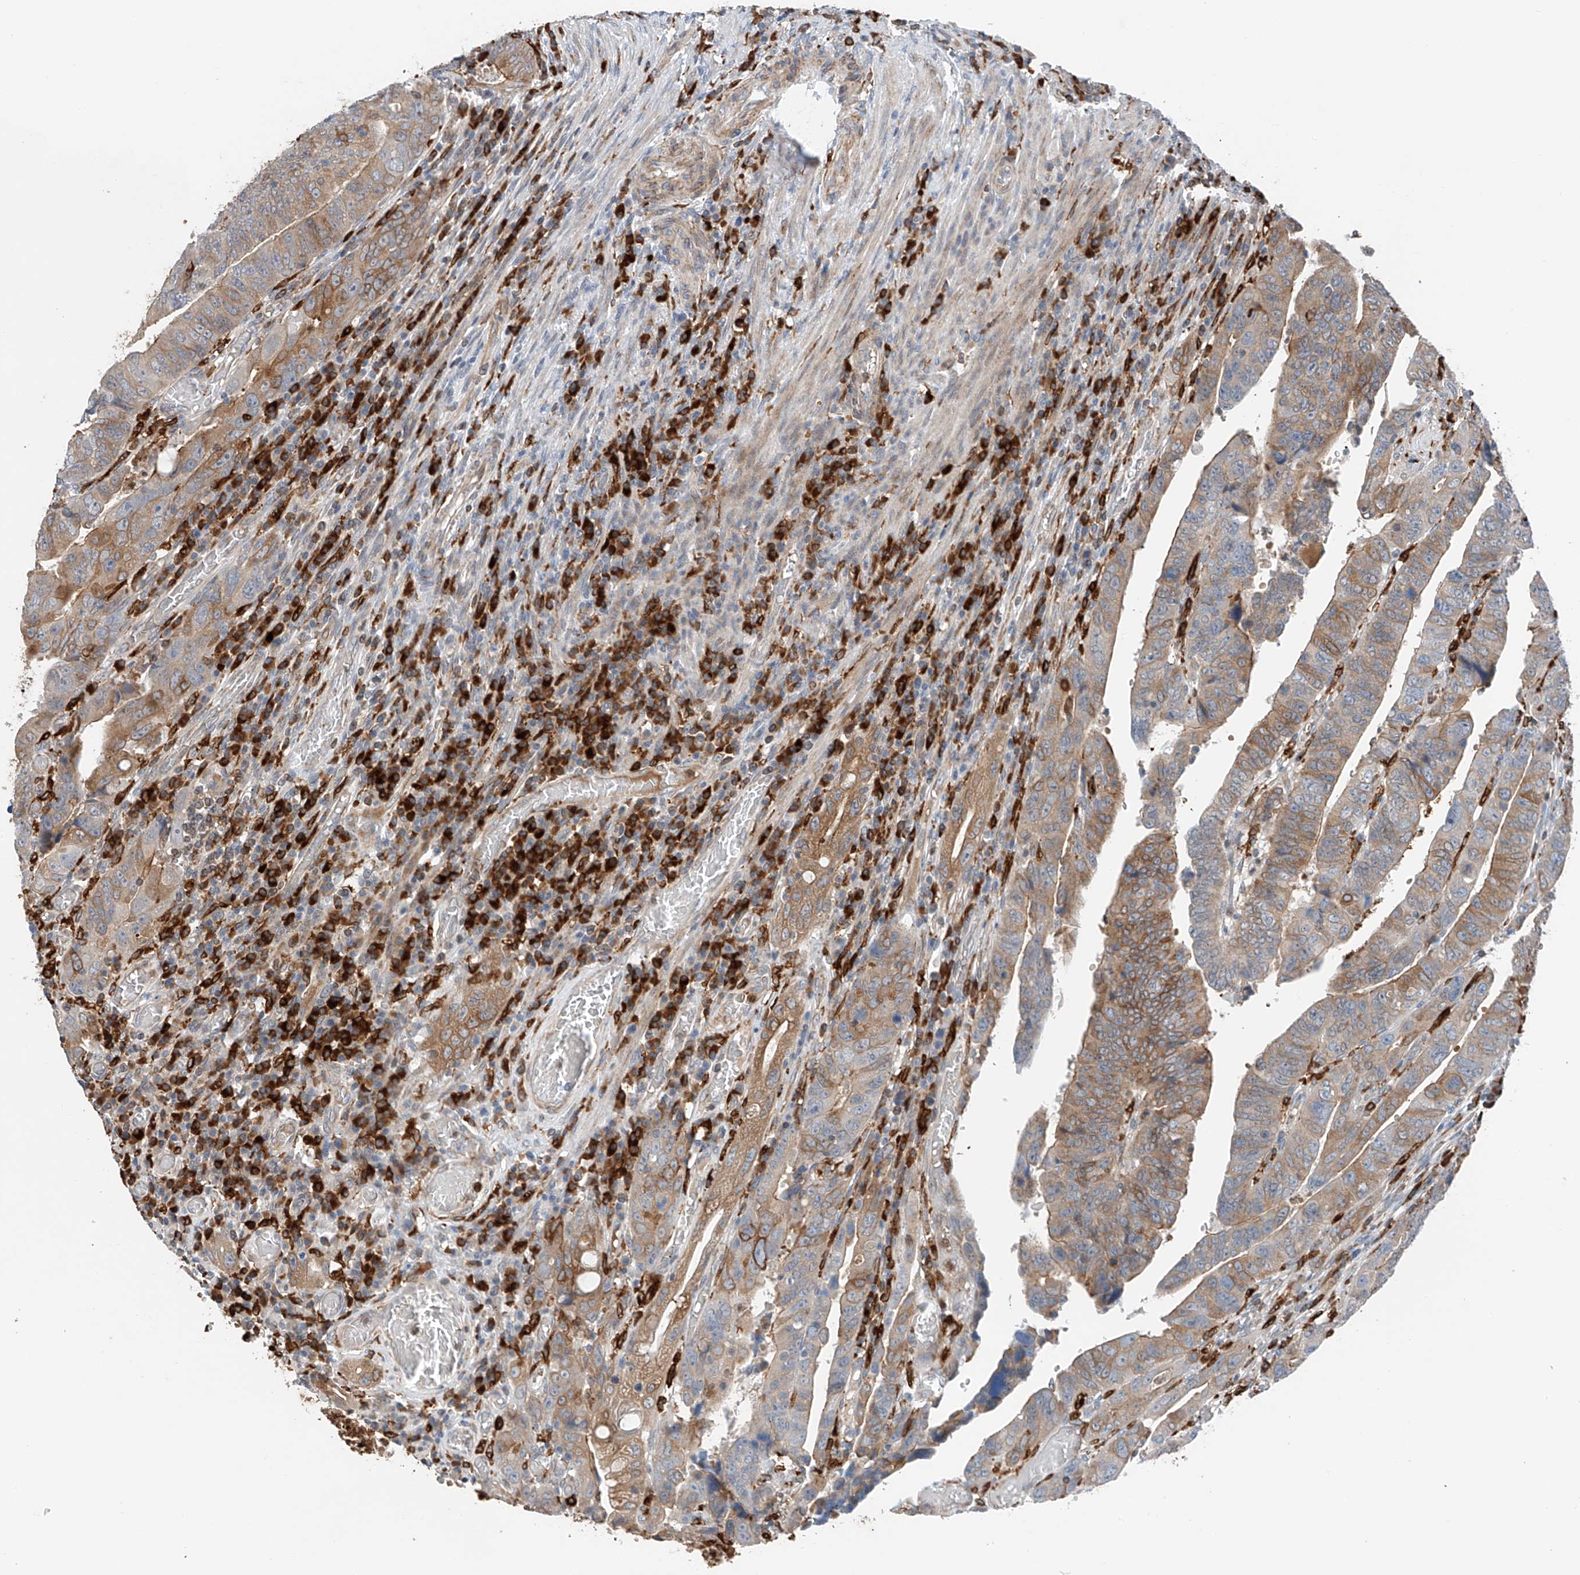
{"staining": {"intensity": "moderate", "quantity": "25%-75%", "location": "cytoplasmic/membranous"}, "tissue": "colorectal cancer", "cell_type": "Tumor cells", "image_type": "cancer", "snomed": [{"axis": "morphology", "description": "Normal tissue, NOS"}, {"axis": "morphology", "description": "Adenocarcinoma, NOS"}, {"axis": "topography", "description": "Rectum"}], "caption": "This photomicrograph displays colorectal adenocarcinoma stained with IHC to label a protein in brown. The cytoplasmic/membranous of tumor cells show moderate positivity for the protein. Nuclei are counter-stained blue.", "gene": "TBXAS1", "patient": {"sex": "female", "age": 65}}